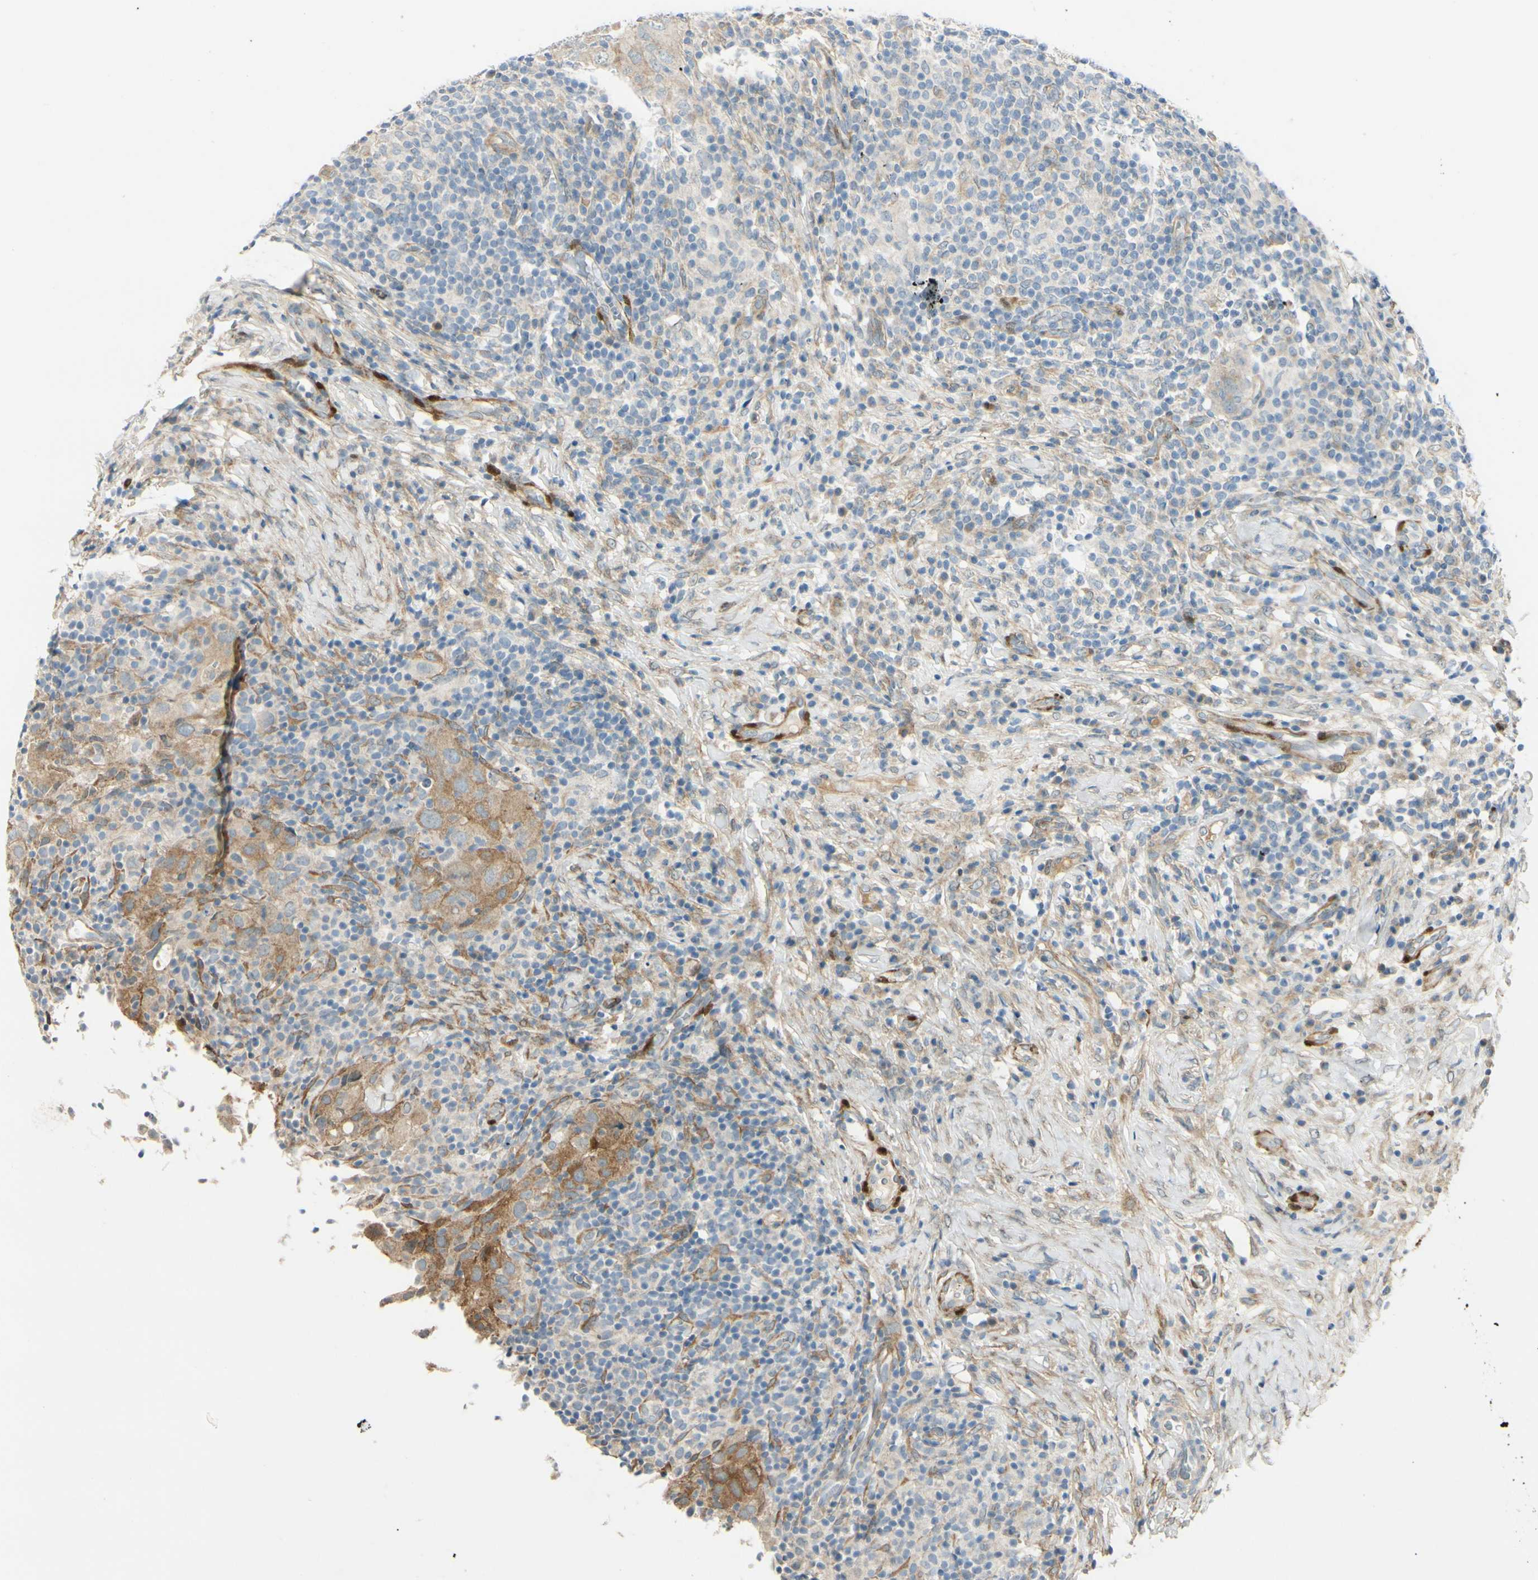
{"staining": {"intensity": "moderate", "quantity": "25%-75%", "location": "cytoplasmic/membranous"}, "tissue": "breast cancer", "cell_type": "Tumor cells", "image_type": "cancer", "snomed": [{"axis": "morphology", "description": "Duct carcinoma"}, {"axis": "topography", "description": "Breast"}], "caption": "Immunohistochemistry (DAB) staining of invasive ductal carcinoma (breast) displays moderate cytoplasmic/membranous protein staining in about 25%-75% of tumor cells. The staining is performed using DAB (3,3'-diaminobenzidine) brown chromogen to label protein expression. The nuclei are counter-stained blue using hematoxylin.", "gene": "FHL2", "patient": {"sex": "female", "age": 37}}